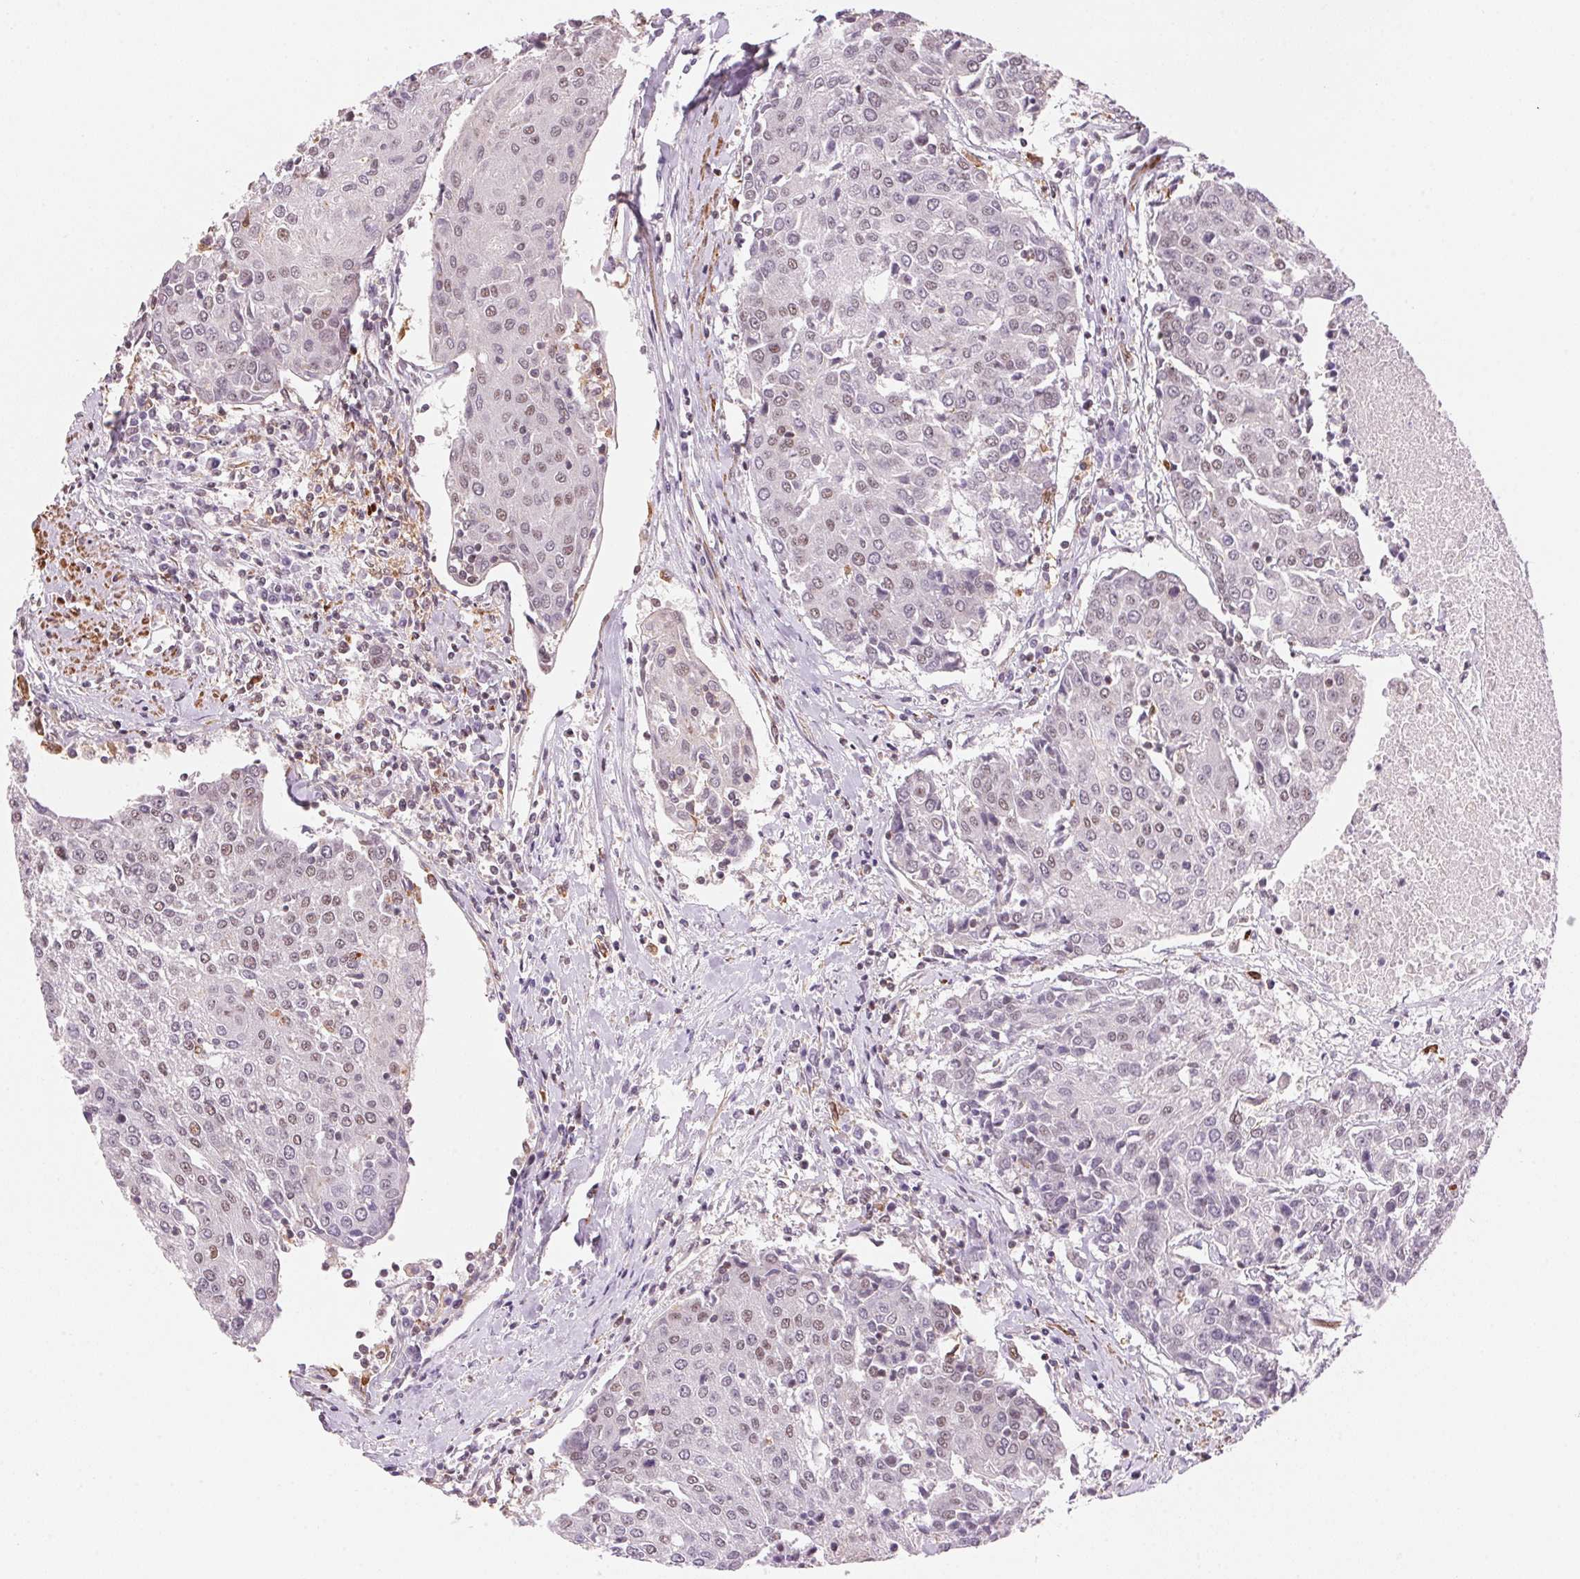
{"staining": {"intensity": "weak", "quantity": "<25%", "location": "nuclear"}, "tissue": "urothelial cancer", "cell_type": "Tumor cells", "image_type": "cancer", "snomed": [{"axis": "morphology", "description": "Urothelial carcinoma, High grade"}, {"axis": "topography", "description": "Urinary bladder"}], "caption": "High power microscopy photomicrograph of an IHC micrograph of urothelial carcinoma (high-grade), revealing no significant expression in tumor cells.", "gene": "HNRNPDL", "patient": {"sex": "female", "age": 85}}